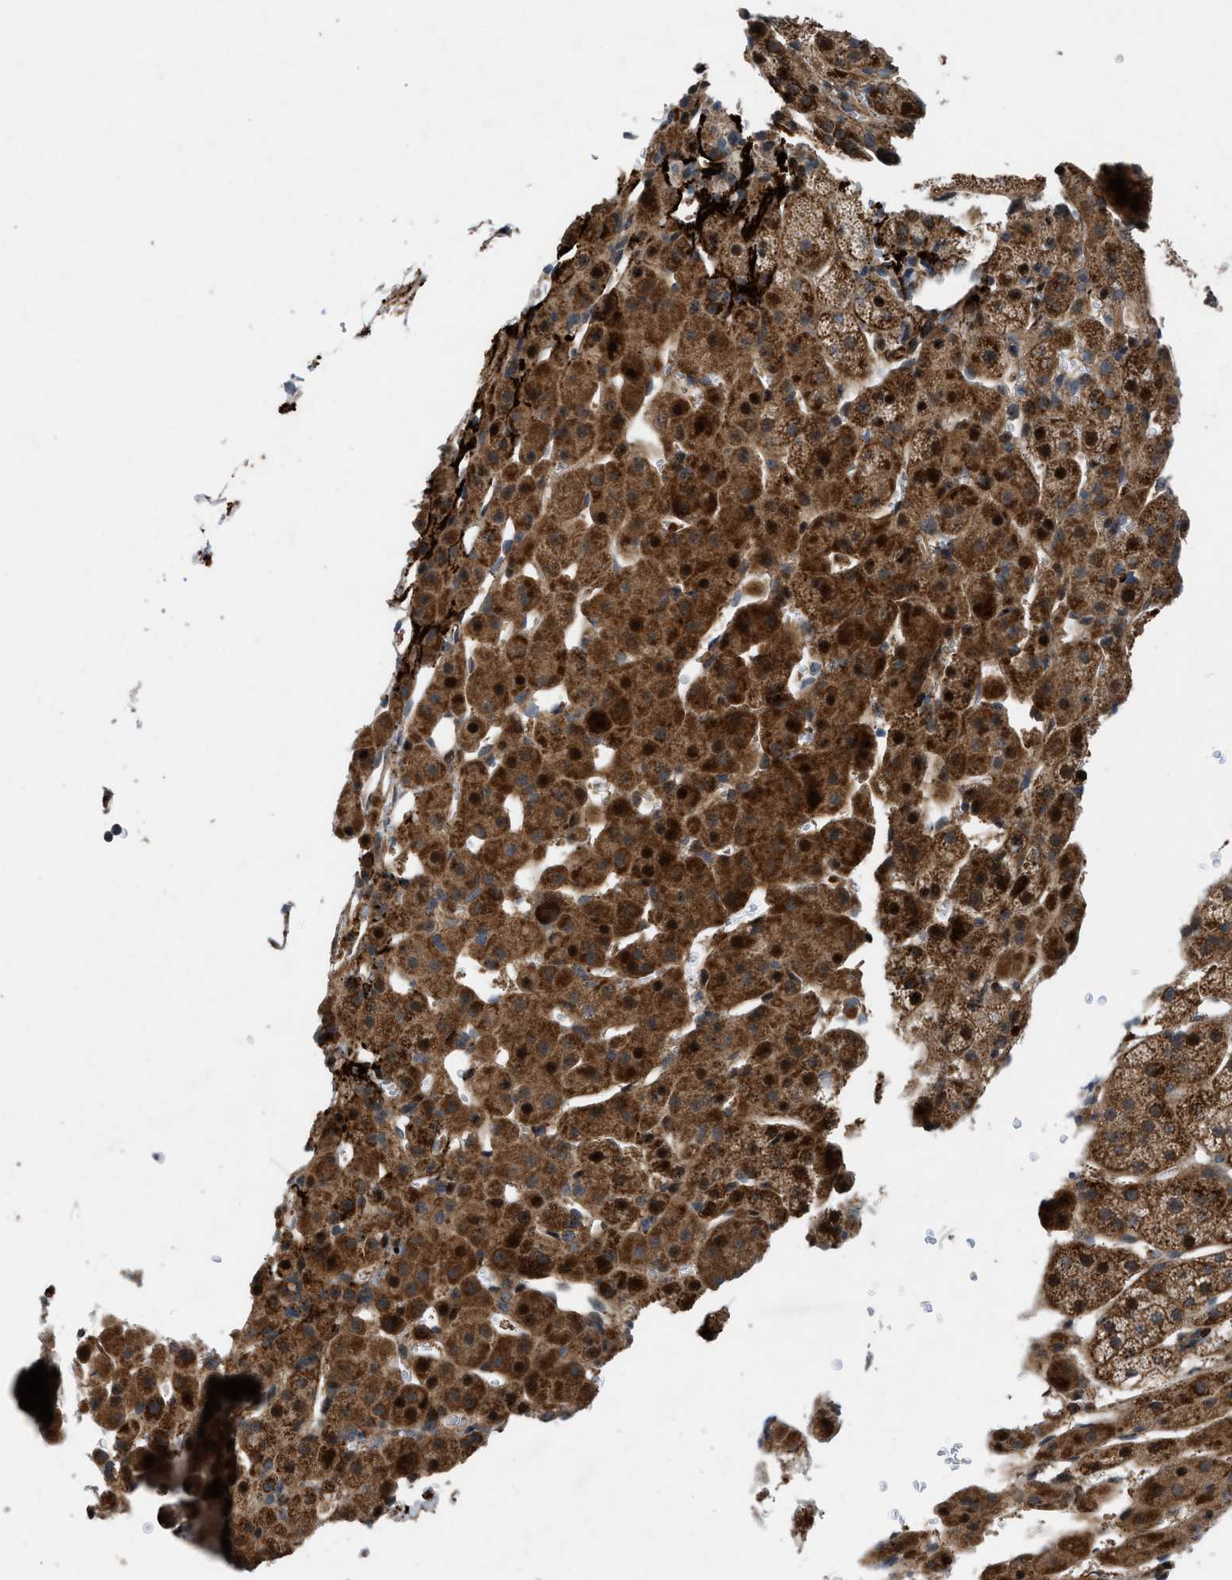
{"staining": {"intensity": "moderate", "quantity": ">75%", "location": "cytoplasmic/membranous"}, "tissue": "adrenal gland", "cell_type": "Glandular cells", "image_type": "normal", "snomed": [{"axis": "morphology", "description": "Normal tissue, NOS"}, {"axis": "topography", "description": "Adrenal gland"}], "caption": "This is an image of immunohistochemistry staining of benign adrenal gland, which shows moderate positivity in the cytoplasmic/membranous of glandular cells.", "gene": "AP3M2", "patient": {"sex": "female", "age": 57}}